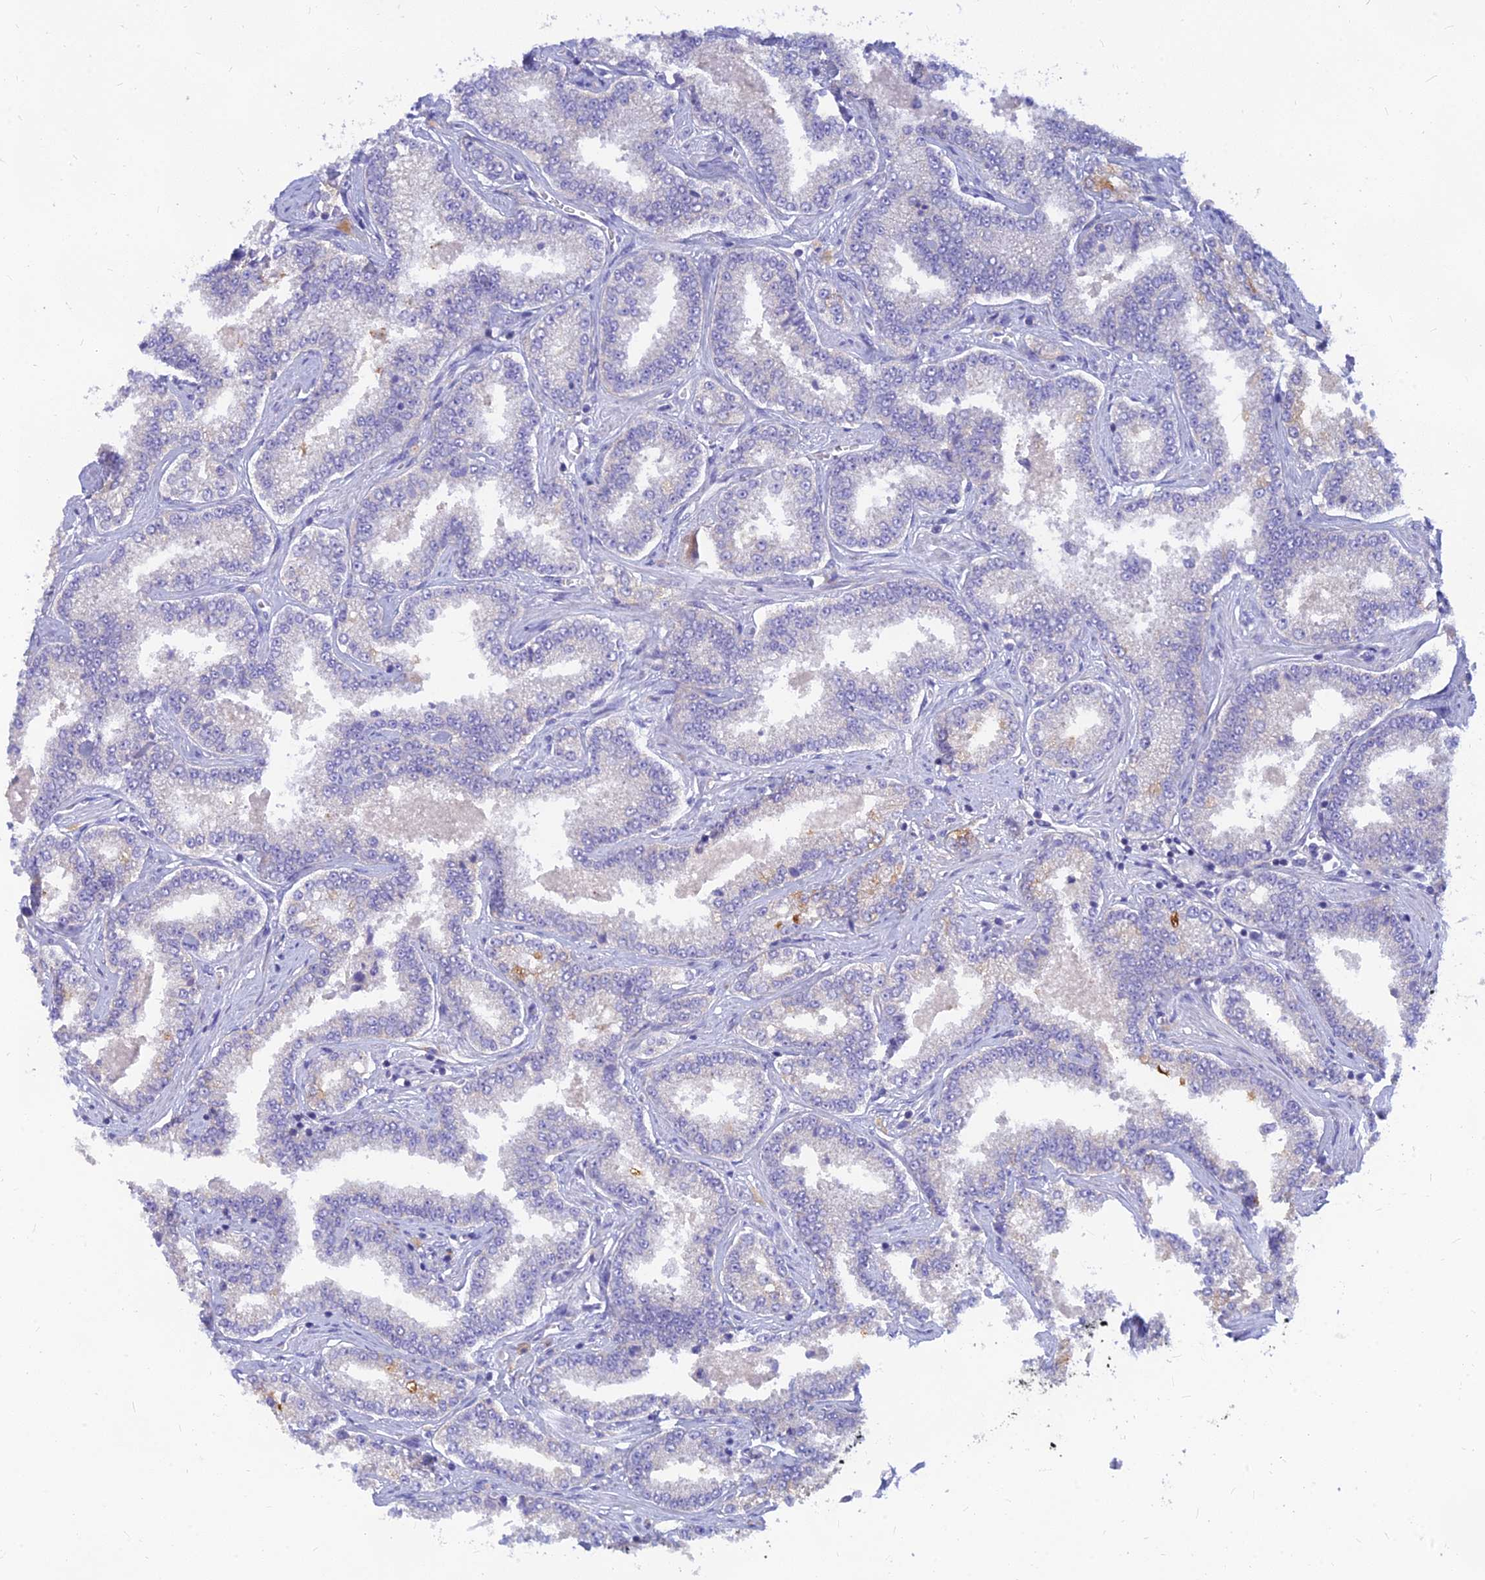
{"staining": {"intensity": "negative", "quantity": "none", "location": "none"}, "tissue": "prostate cancer", "cell_type": "Tumor cells", "image_type": "cancer", "snomed": [{"axis": "morphology", "description": "Normal tissue, NOS"}, {"axis": "morphology", "description": "Adenocarcinoma, High grade"}, {"axis": "topography", "description": "Prostate"}], "caption": "An image of human prostate cancer is negative for staining in tumor cells. (DAB (3,3'-diaminobenzidine) immunohistochemistry visualized using brightfield microscopy, high magnification).", "gene": "TMEM30B", "patient": {"sex": "male", "age": 83}}